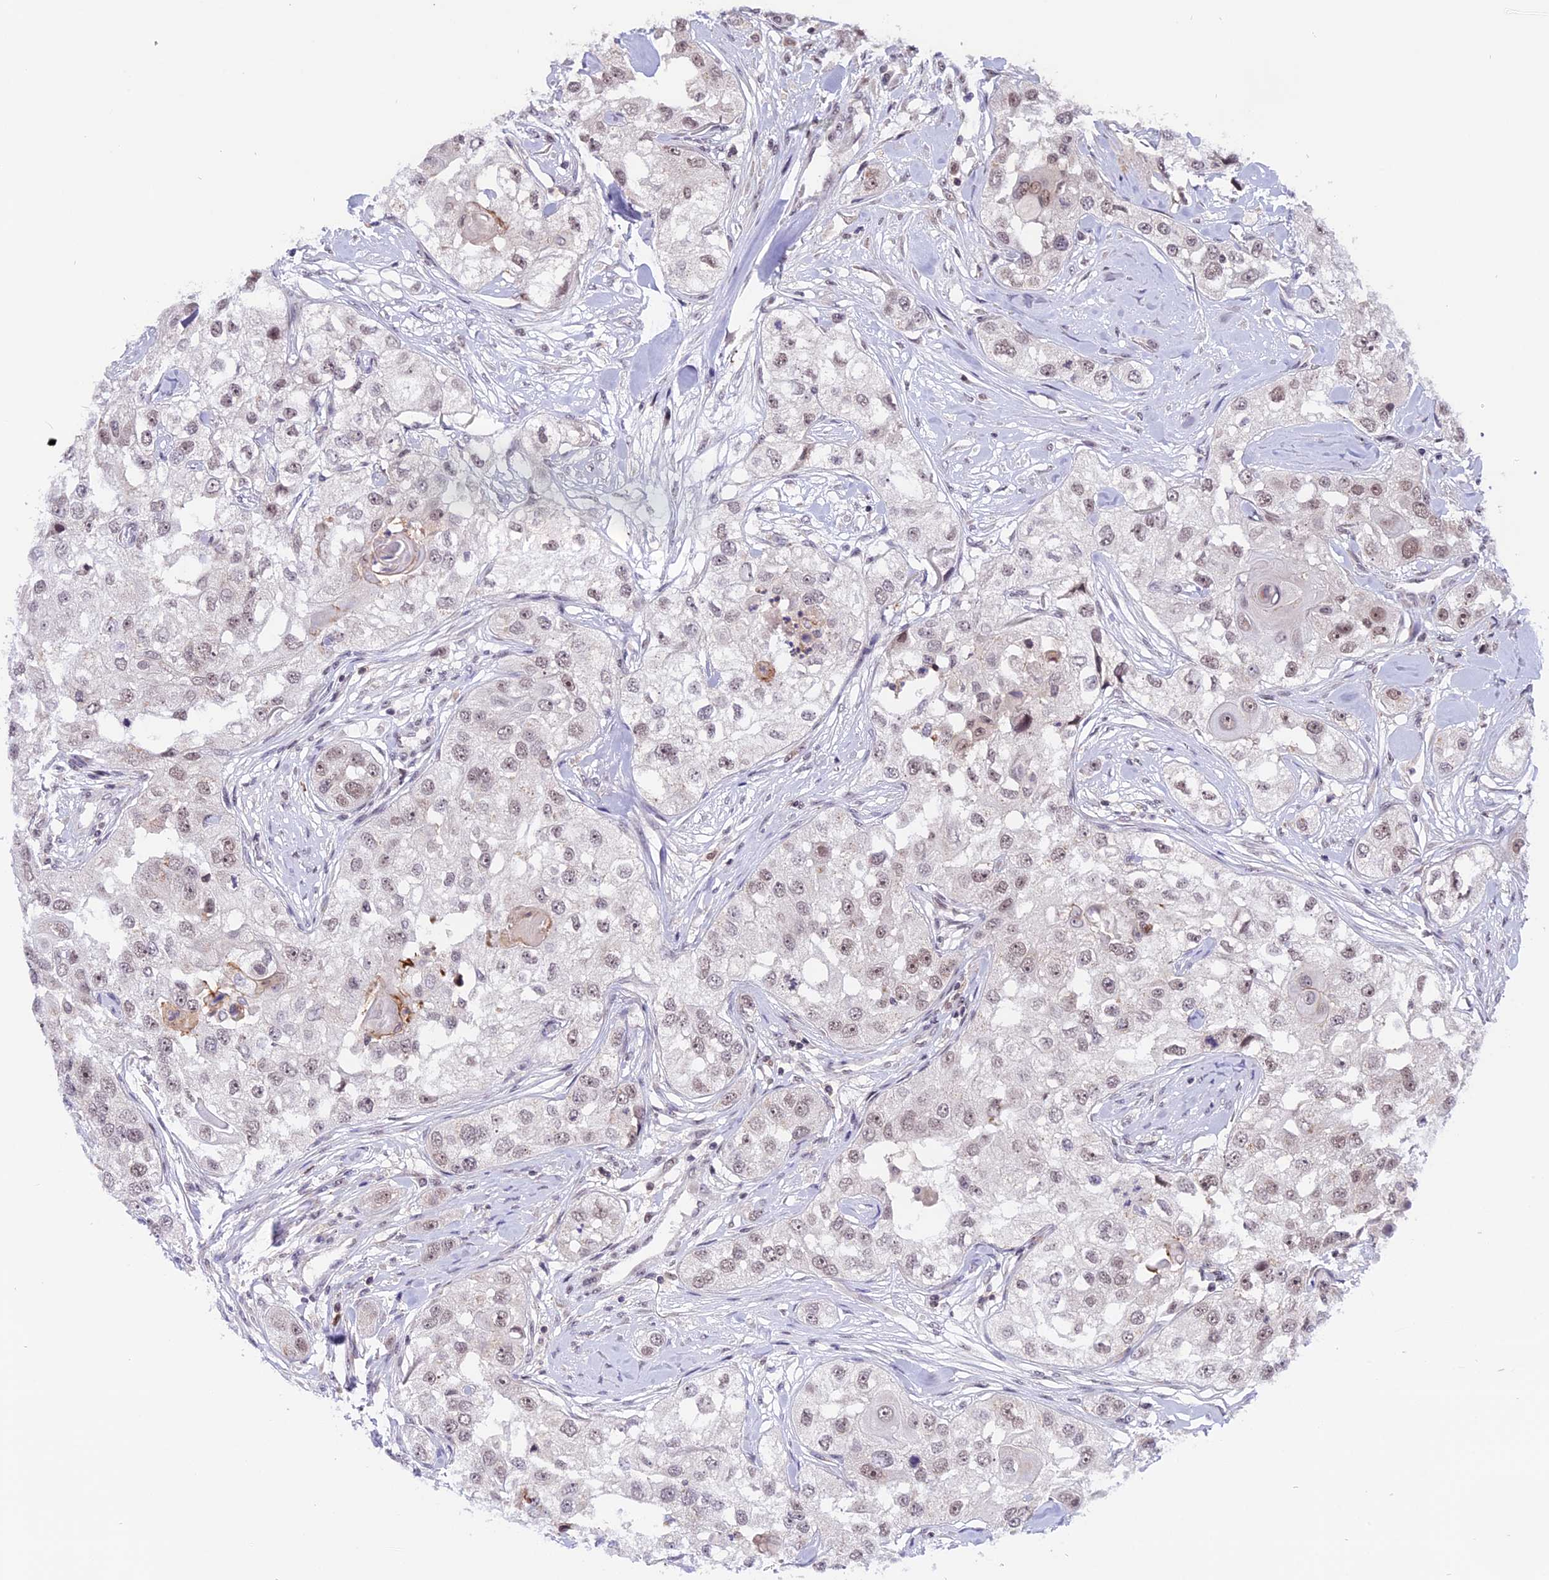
{"staining": {"intensity": "weak", "quantity": ">75%", "location": "nuclear"}, "tissue": "head and neck cancer", "cell_type": "Tumor cells", "image_type": "cancer", "snomed": [{"axis": "morphology", "description": "Normal tissue, NOS"}, {"axis": "morphology", "description": "Squamous cell carcinoma, NOS"}, {"axis": "topography", "description": "Skeletal muscle"}, {"axis": "topography", "description": "Head-Neck"}], "caption": "Protein expression analysis of squamous cell carcinoma (head and neck) exhibits weak nuclear staining in about >75% of tumor cells.", "gene": "TADA3", "patient": {"sex": "male", "age": 51}}